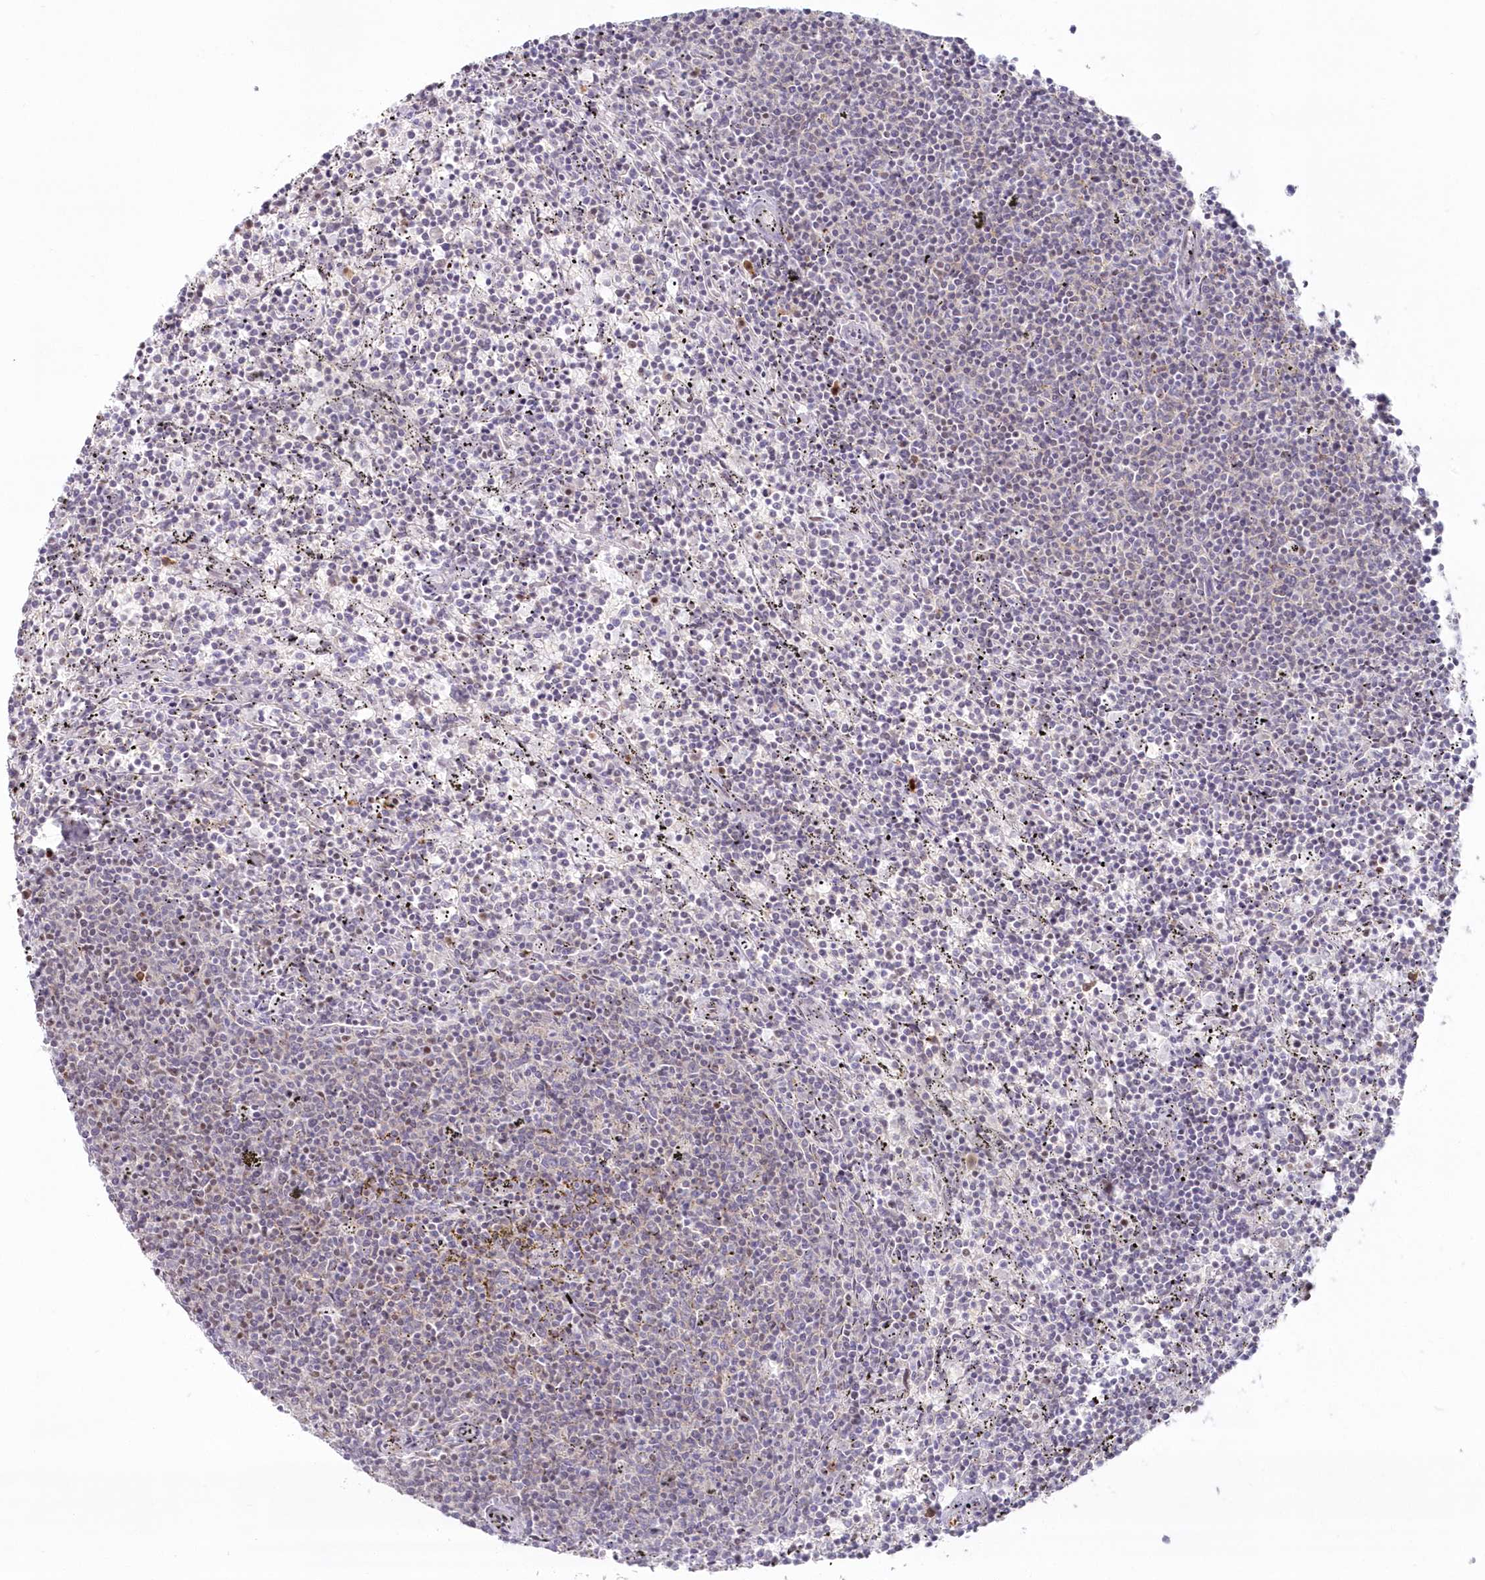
{"staining": {"intensity": "negative", "quantity": "none", "location": "none"}, "tissue": "lymphoma", "cell_type": "Tumor cells", "image_type": "cancer", "snomed": [{"axis": "morphology", "description": "Malignant lymphoma, non-Hodgkin's type, Low grade"}, {"axis": "topography", "description": "Spleen"}], "caption": "Immunohistochemistry (IHC) photomicrograph of lymphoma stained for a protein (brown), which displays no expression in tumor cells. (DAB (3,3'-diaminobenzidine) immunohistochemistry (IHC), high magnification).", "gene": "DDX46", "patient": {"sex": "female", "age": 50}}